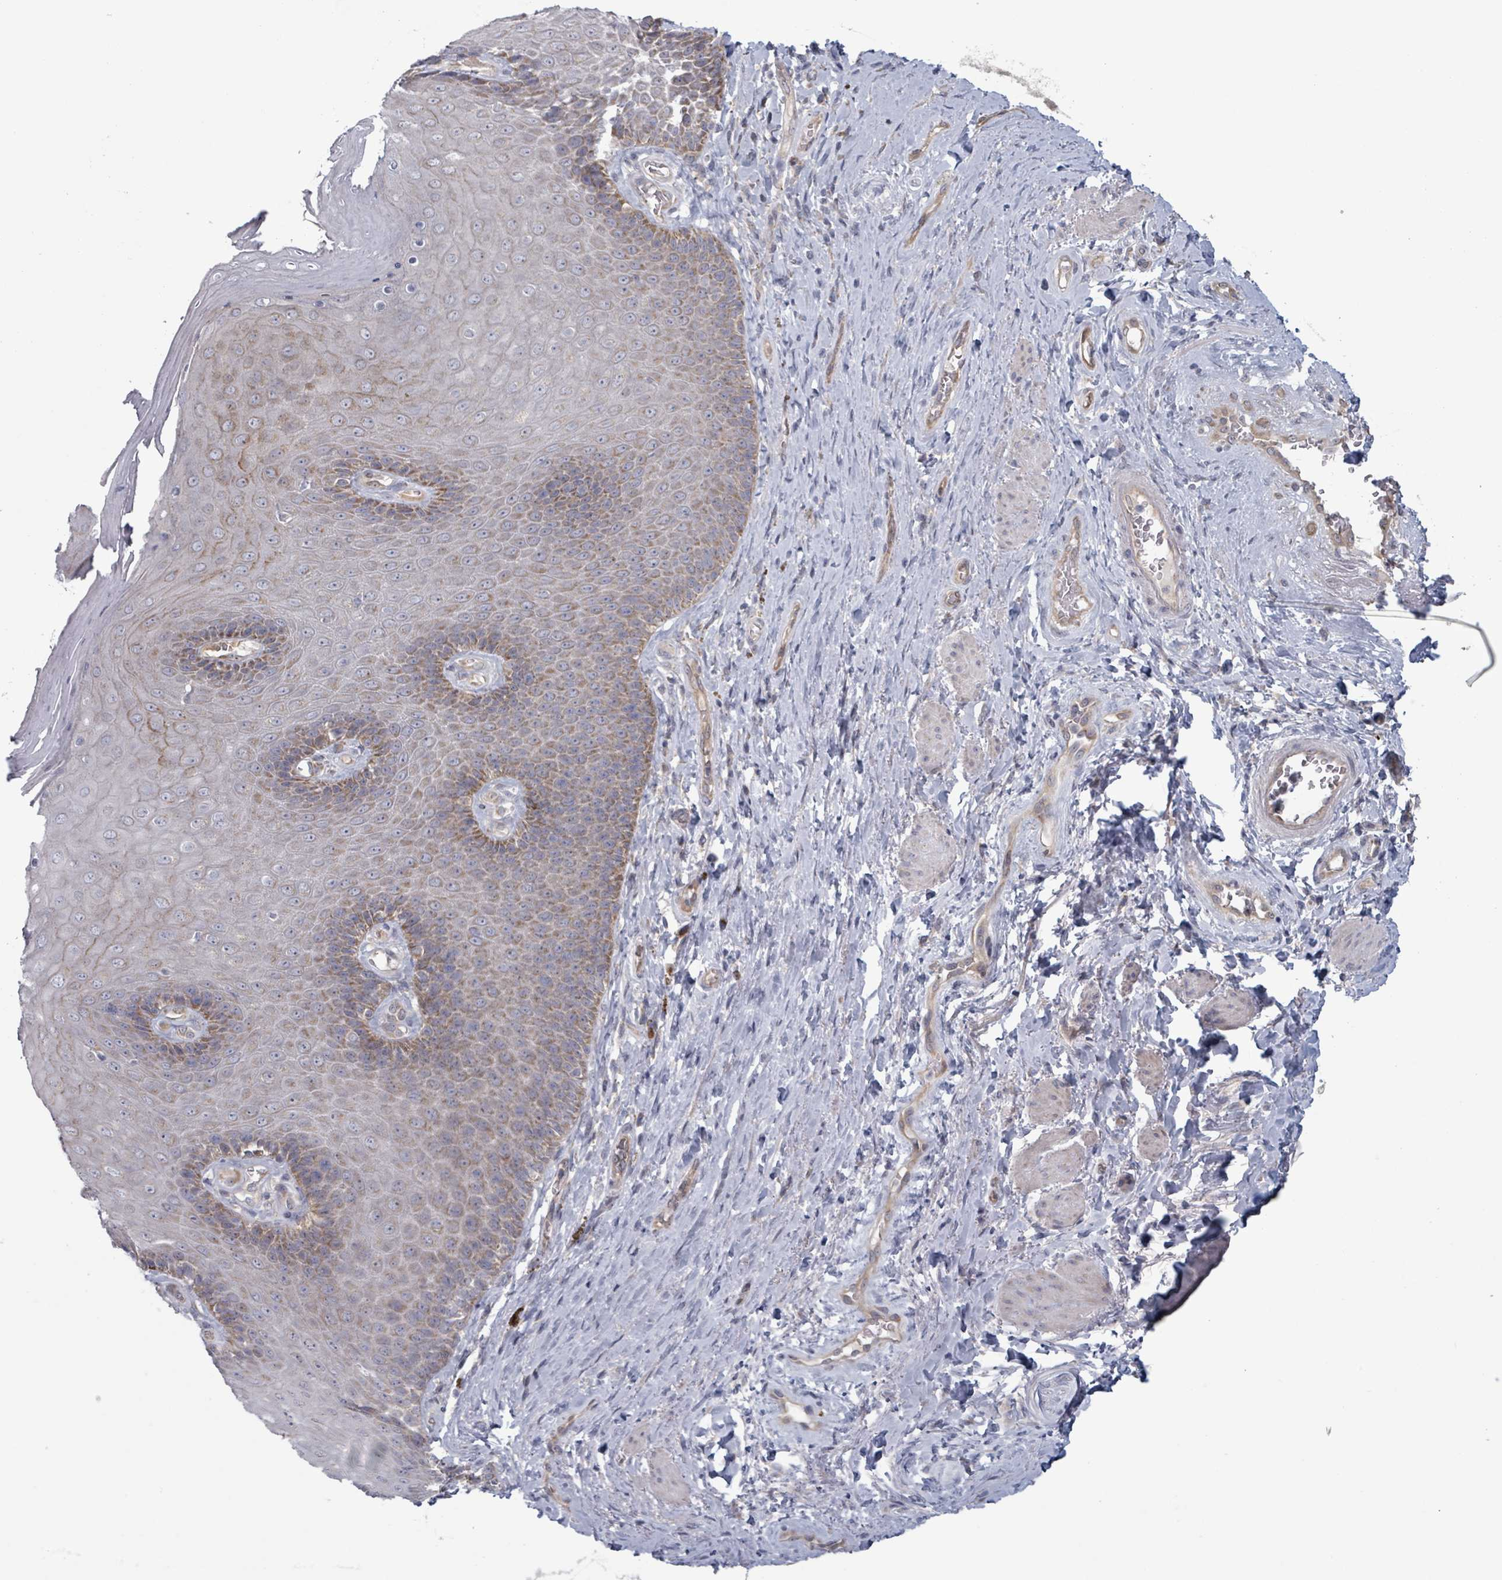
{"staining": {"intensity": "moderate", "quantity": "25%-75%", "location": "cytoplasmic/membranous"}, "tissue": "skin", "cell_type": "Epidermal cells", "image_type": "normal", "snomed": [{"axis": "morphology", "description": "Normal tissue, NOS"}, {"axis": "topography", "description": "Anal"}, {"axis": "topography", "description": "Peripheral nerve tissue"}], "caption": "Immunohistochemical staining of benign human skin shows 25%-75% levels of moderate cytoplasmic/membranous protein expression in approximately 25%-75% of epidermal cells.", "gene": "FKBP1A", "patient": {"sex": "male", "age": 53}}